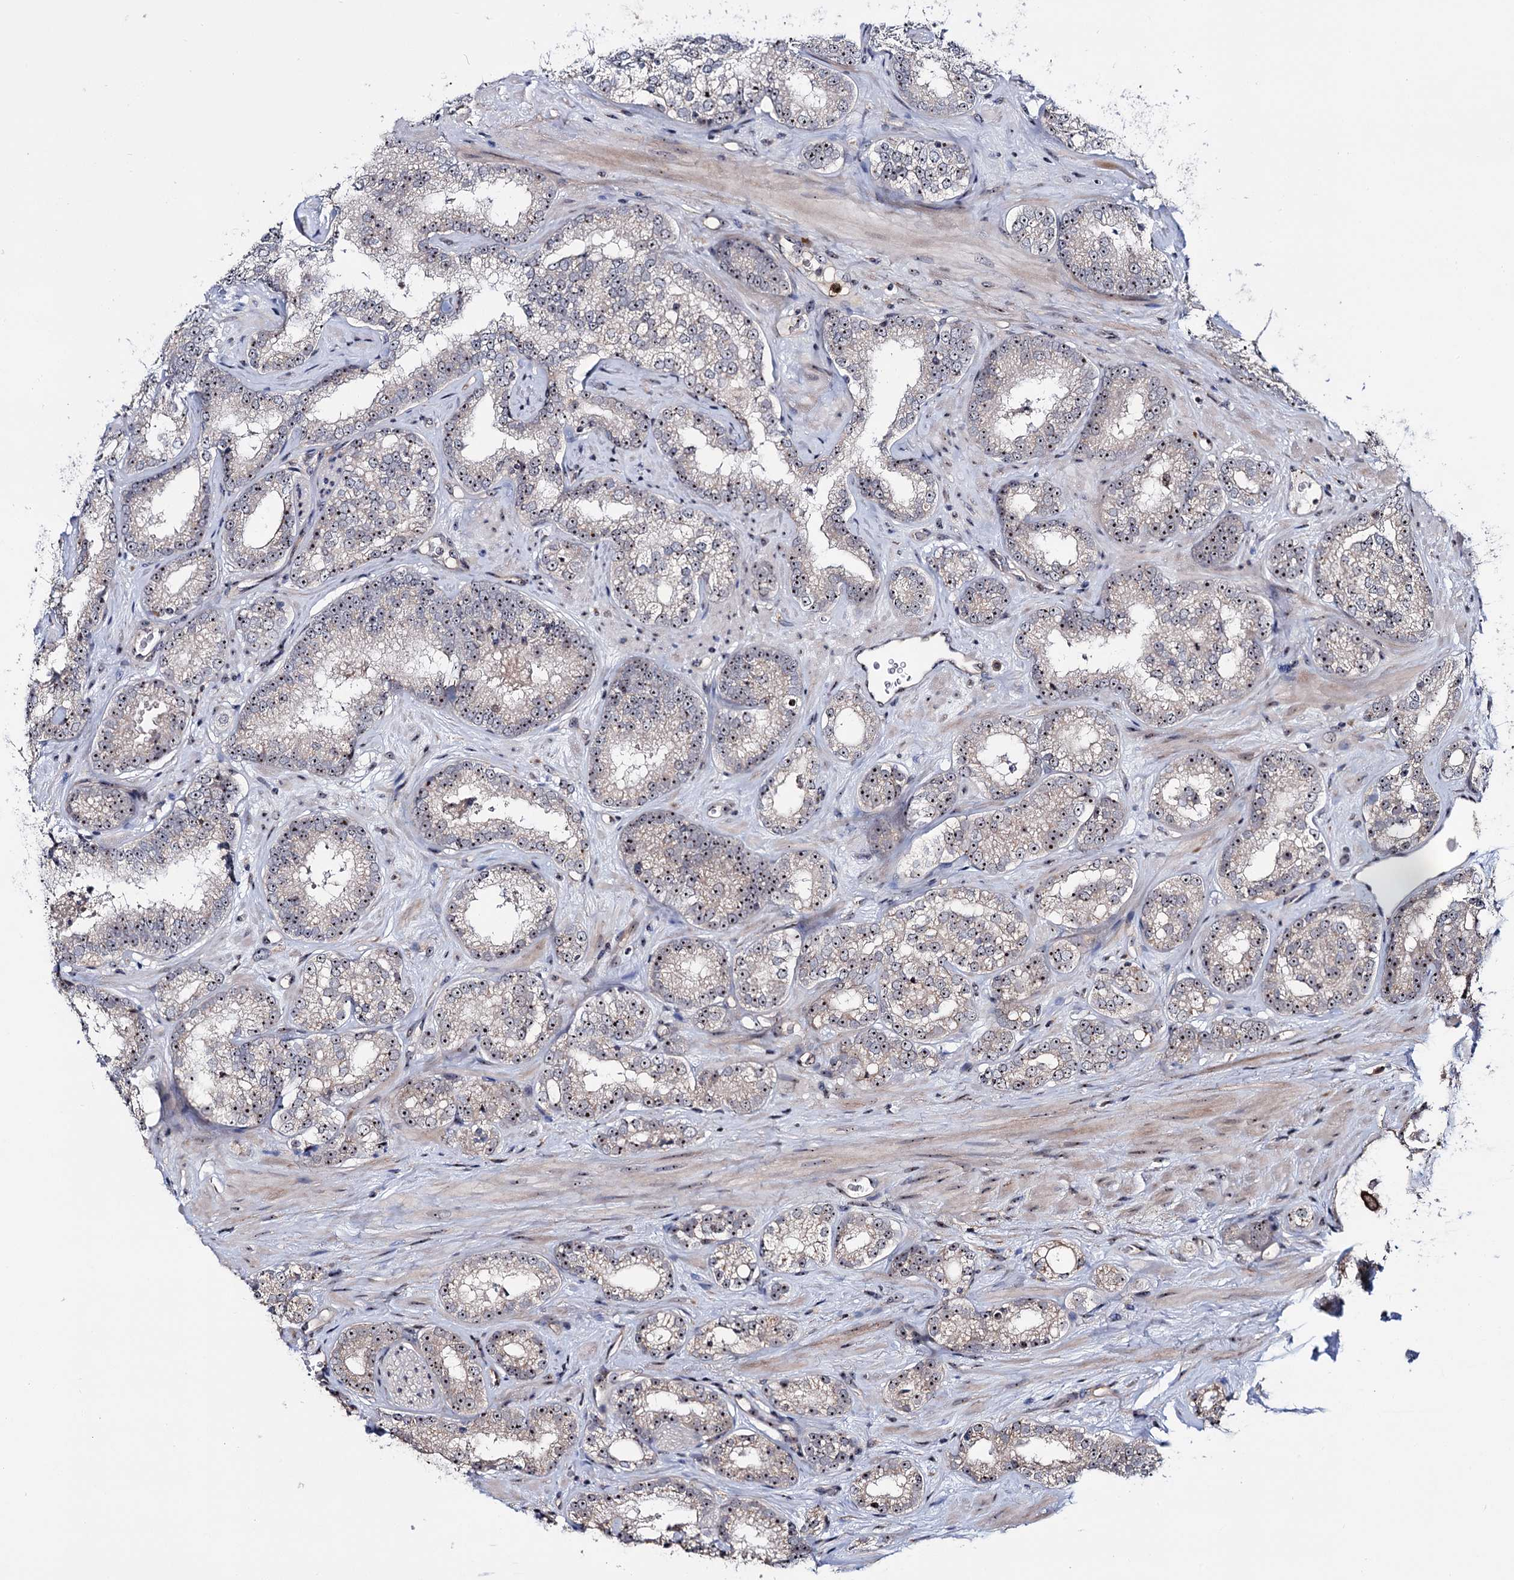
{"staining": {"intensity": "moderate", "quantity": ">75%", "location": "nuclear"}, "tissue": "prostate cancer", "cell_type": "Tumor cells", "image_type": "cancer", "snomed": [{"axis": "morphology", "description": "Normal tissue, NOS"}, {"axis": "morphology", "description": "Adenocarcinoma, High grade"}, {"axis": "topography", "description": "Prostate"}], "caption": "Prostate cancer (high-grade adenocarcinoma) stained for a protein reveals moderate nuclear positivity in tumor cells. The protein of interest is shown in brown color, while the nuclei are stained blue.", "gene": "SUPT20H", "patient": {"sex": "male", "age": 83}}